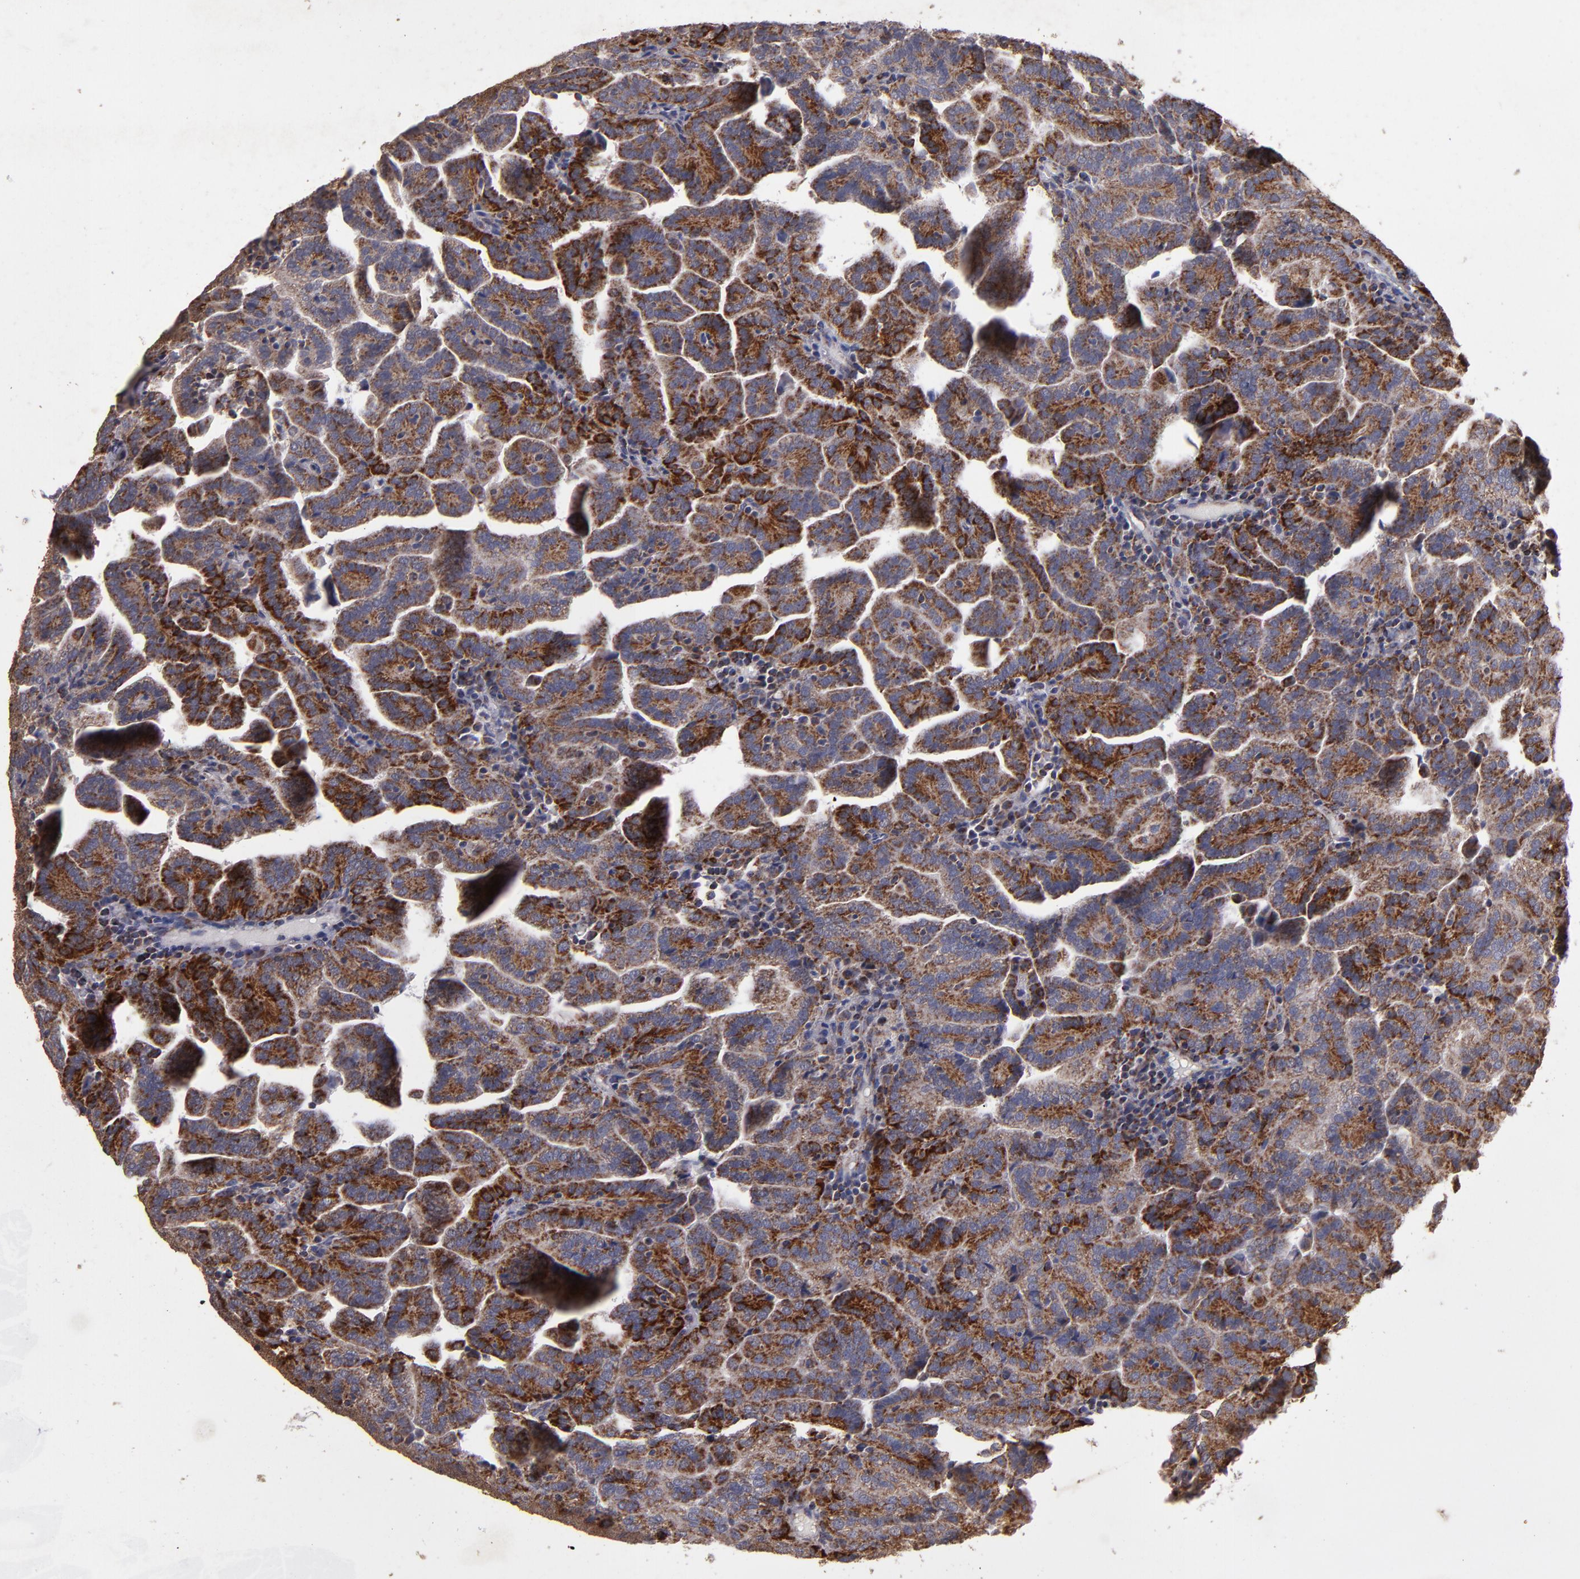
{"staining": {"intensity": "strong", "quantity": ">75%", "location": "cytoplasmic/membranous"}, "tissue": "renal cancer", "cell_type": "Tumor cells", "image_type": "cancer", "snomed": [{"axis": "morphology", "description": "Adenocarcinoma, NOS"}, {"axis": "topography", "description": "Kidney"}], "caption": "About >75% of tumor cells in renal cancer (adenocarcinoma) show strong cytoplasmic/membranous protein positivity as visualized by brown immunohistochemical staining.", "gene": "TIMM9", "patient": {"sex": "male", "age": 61}}